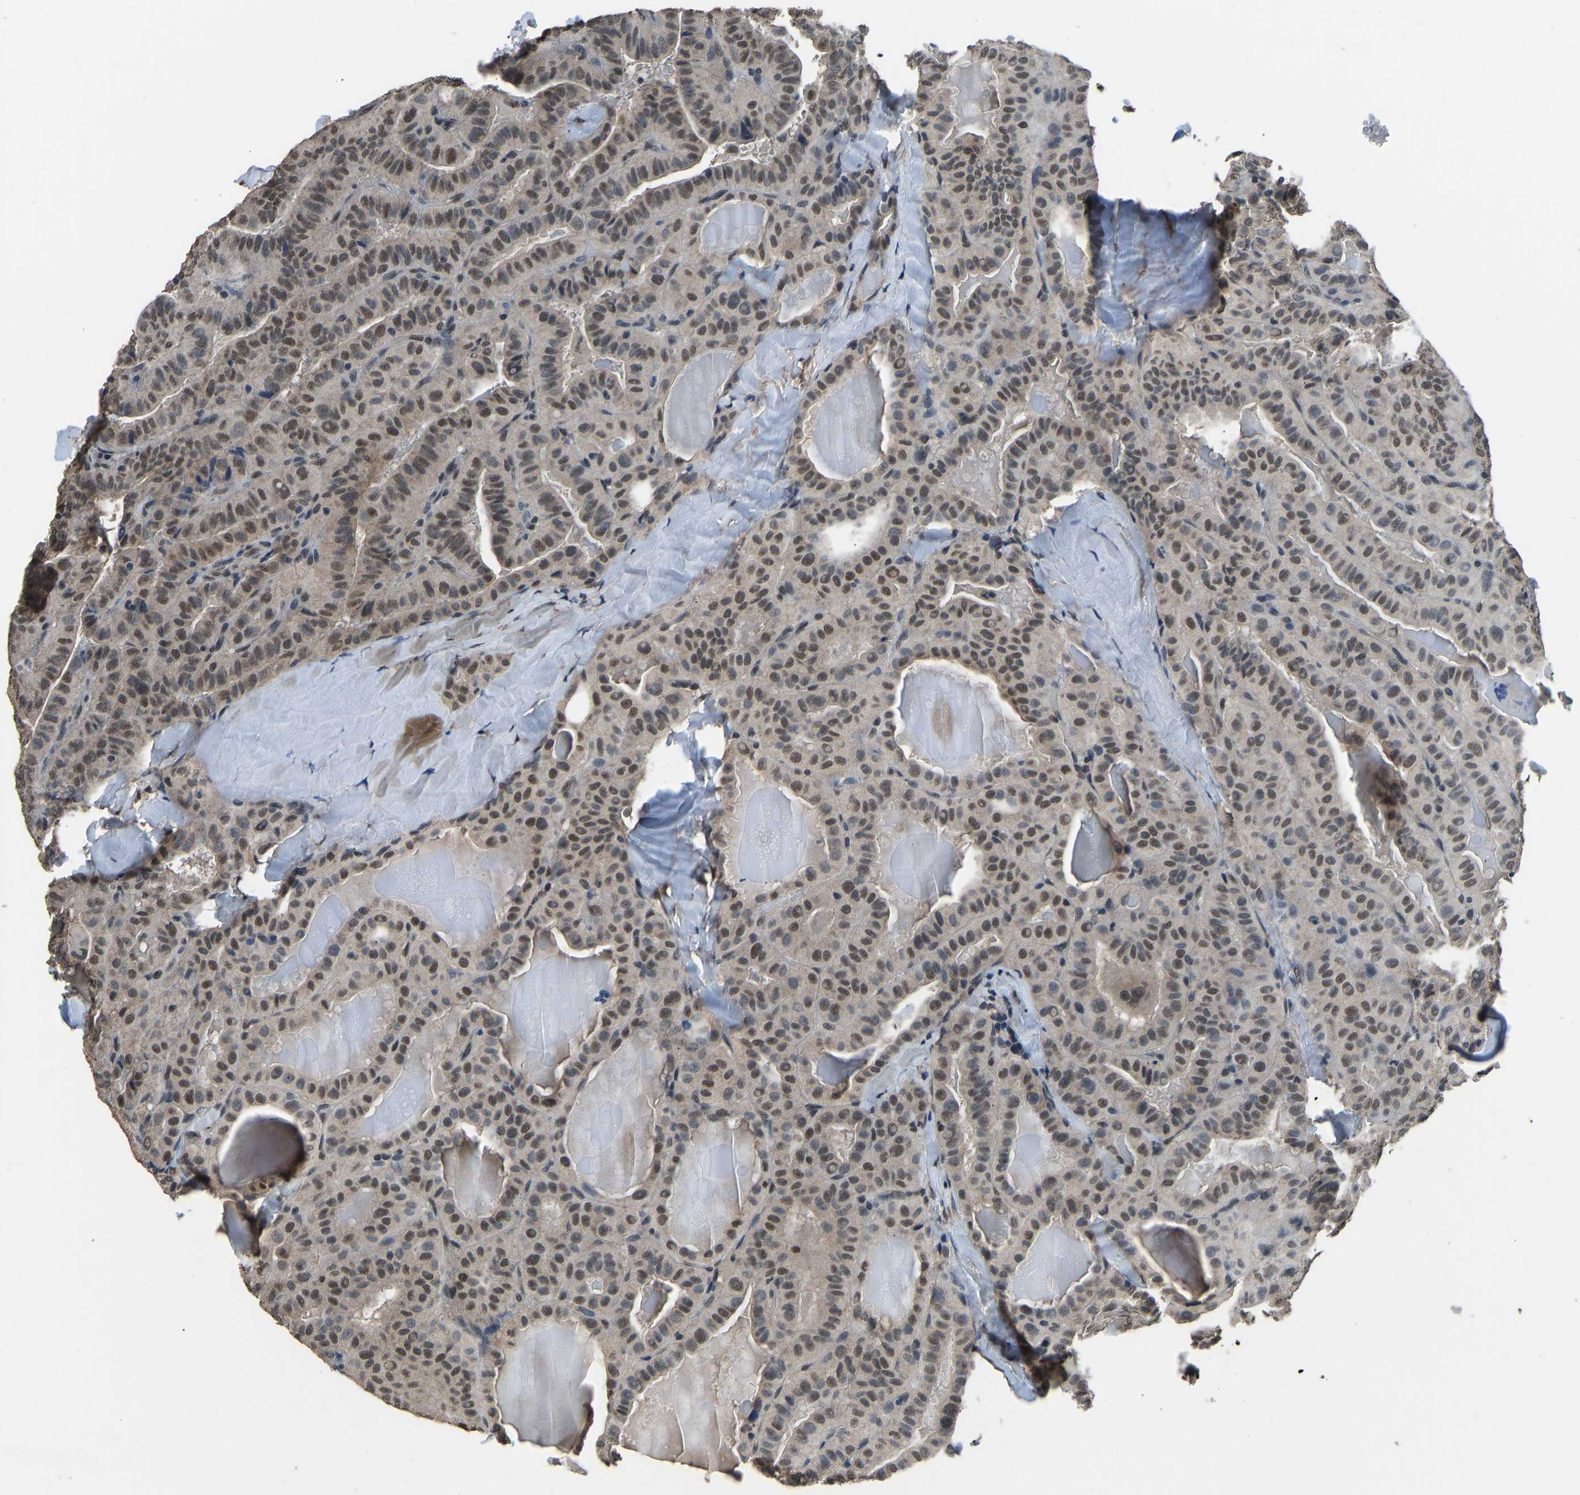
{"staining": {"intensity": "weak", "quantity": ">75%", "location": "nuclear"}, "tissue": "thyroid cancer", "cell_type": "Tumor cells", "image_type": "cancer", "snomed": [{"axis": "morphology", "description": "Papillary adenocarcinoma, NOS"}, {"axis": "topography", "description": "Thyroid gland"}], "caption": "Thyroid papillary adenocarcinoma stained with IHC reveals weak nuclear positivity in approximately >75% of tumor cells.", "gene": "TOX4", "patient": {"sex": "male", "age": 77}}